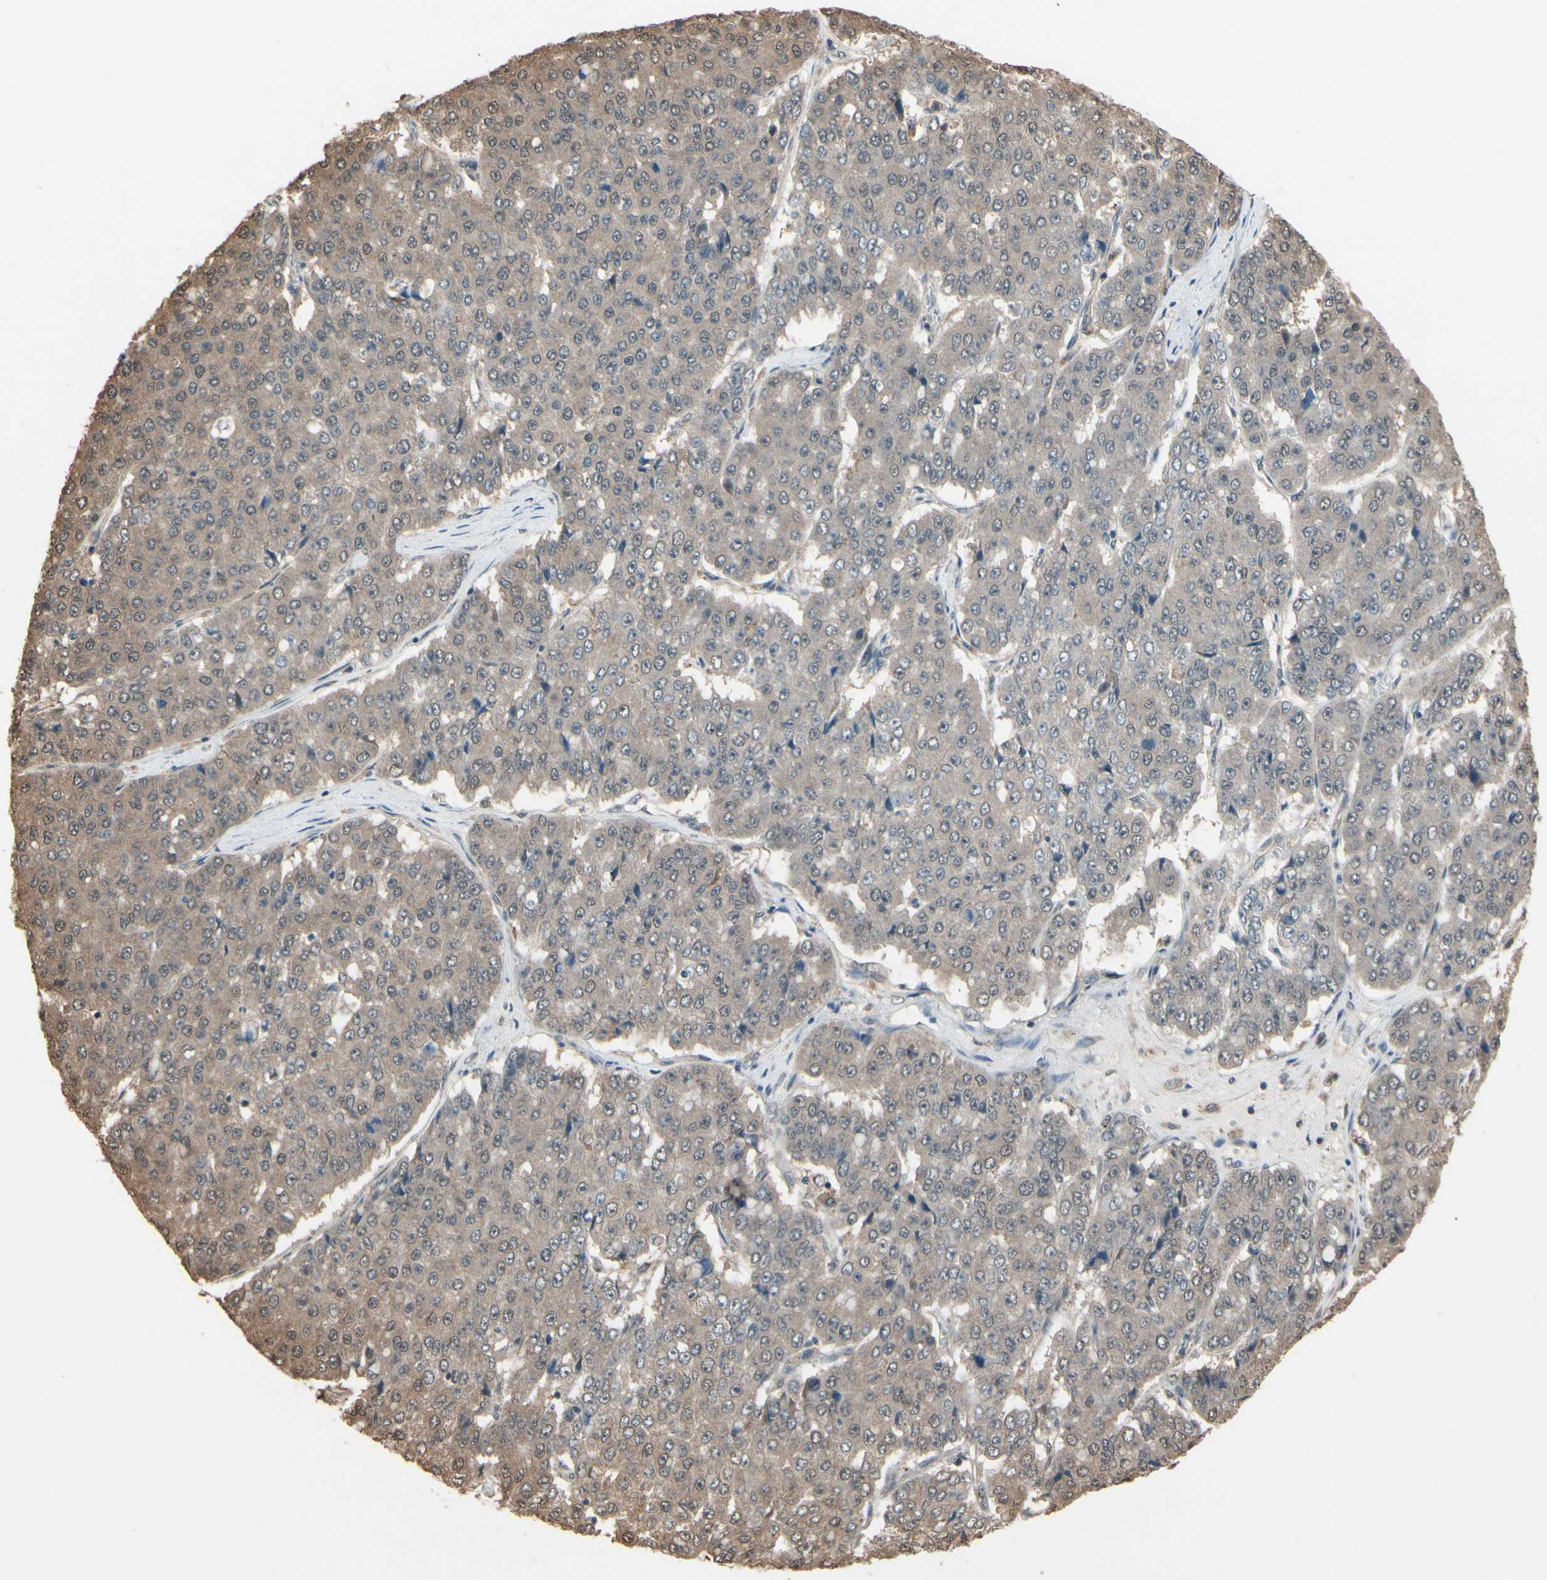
{"staining": {"intensity": "weak", "quantity": ">75%", "location": "cytoplasmic/membranous"}, "tissue": "pancreatic cancer", "cell_type": "Tumor cells", "image_type": "cancer", "snomed": [{"axis": "morphology", "description": "Adenocarcinoma, NOS"}, {"axis": "topography", "description": "Pancreas"}], "caption": "Immunohistochemical staining of human adenocarcinoma (pancreatic) shows weak cytoplasmic/membranous protein positivity in approximately >75% of tumor cells. Using DAB (3,3'-diaminobenzidine) (brown) and hematoxylin (blue) stains, captured at high magnification using brightfield microscopy.", "gene": "PNPLA7", "patient": {"sex": "male", "age": 50}}